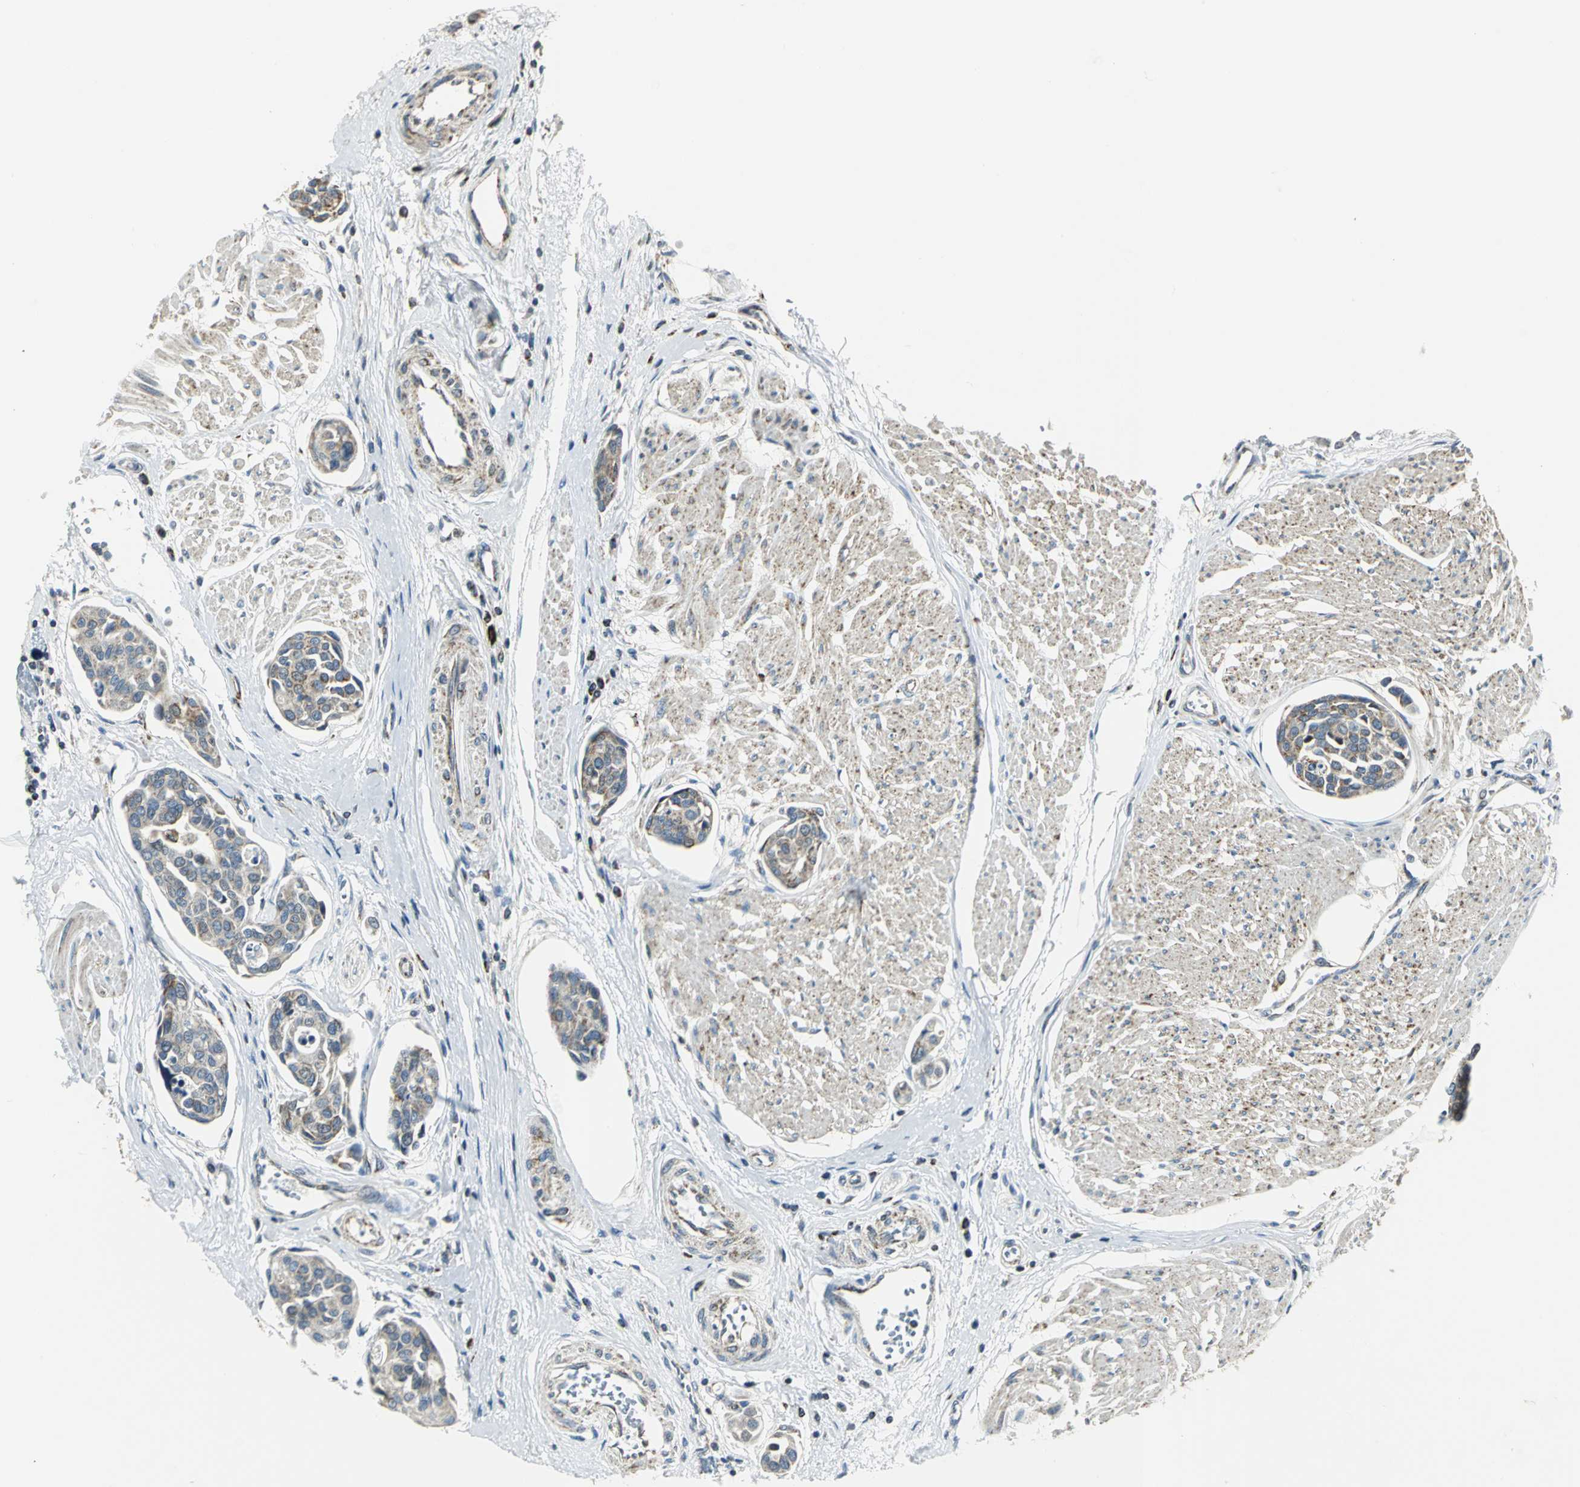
{"staining": {"intensity": "moderate", "quantity": "25%-75%", "location": "cytoplasmic/membranous"}, "tissue": "urothelial cancer", "cell_type": "Tumor cells", "image_type": "cancer", "snomed": [{"axis": "morphology", "description": "Urothelial carcinoma, High grade"}, {"axis": "topography", "description": "Urinary bladder"}], "caption": "High-power microscopy captured an IHC histopathology image of urothelial cancer, revealing moderate cytoplasmic/membranous staining in about 25%-75% of tumor cells. Using DAB (brown) and hematoxylin (blue) stains, captured at high magnification using brightfield microscopy.", "gene": "USP40", "patient": {"sex": "male", "age": 78}}